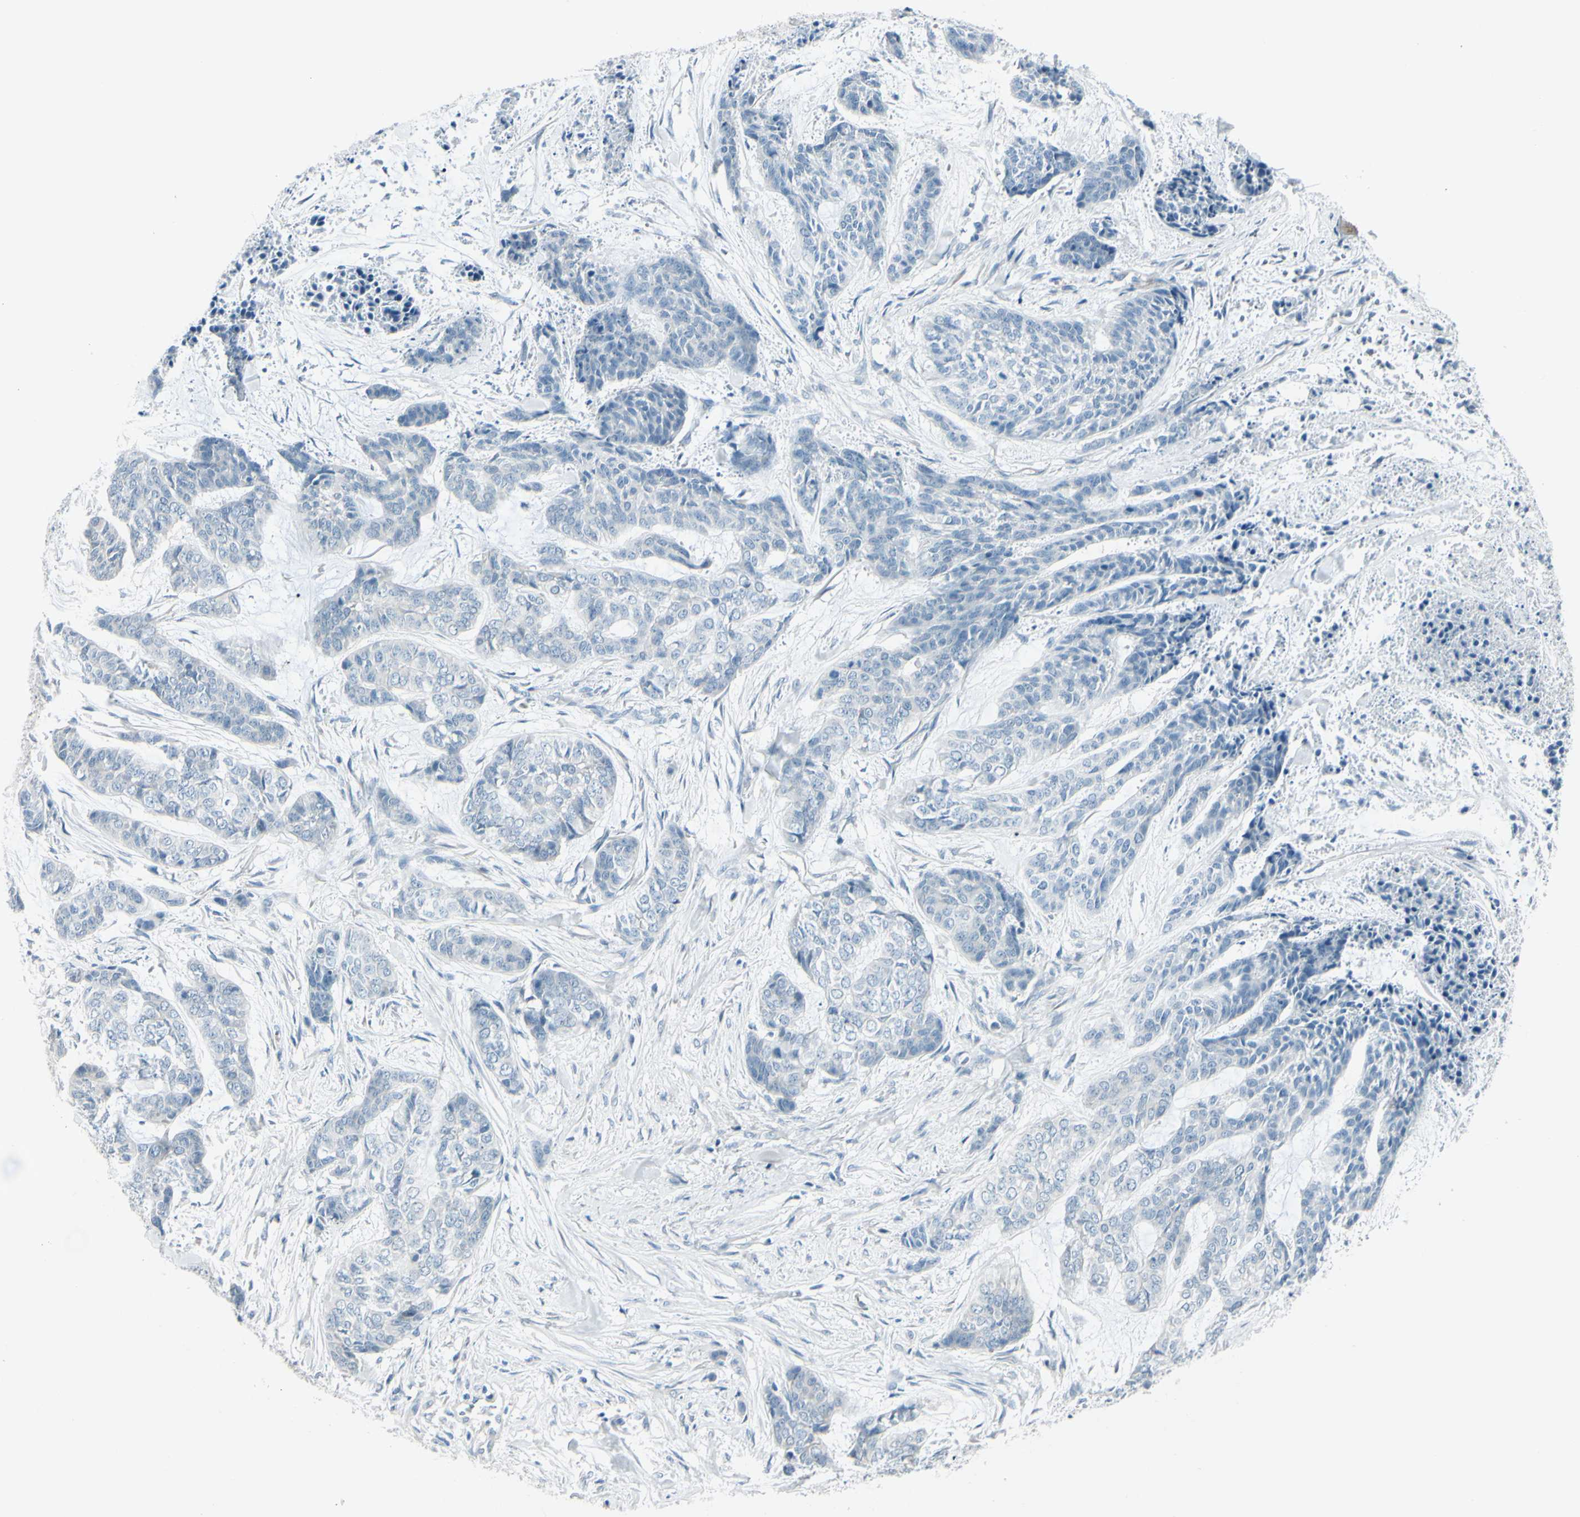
{"staining": {"intensity": "negative", "quantity": "none", "location": "none"}, "tissue": "skin cancer", "cell_type": "Tumor cells", "image_type": "cancer", "snomed": [{"axis": "morphology", "description": "Basal cell carcinoma"}, {"axis": "topography", "description": "Skin"}], "caption": "DAB (3,3'-diaminobenzidine) immunohistochemical staining of skin basal cell carcinoma demonstrates no significant staining in tumor cells. (Stains: DAB (3,3'-diaminobenzidine) IHC with hematoxylin counter stain, Microscopy: brightfield microscopy at high magnification).", "gene": "GPR34", "patient": {"sex": "female", "age": 64}}